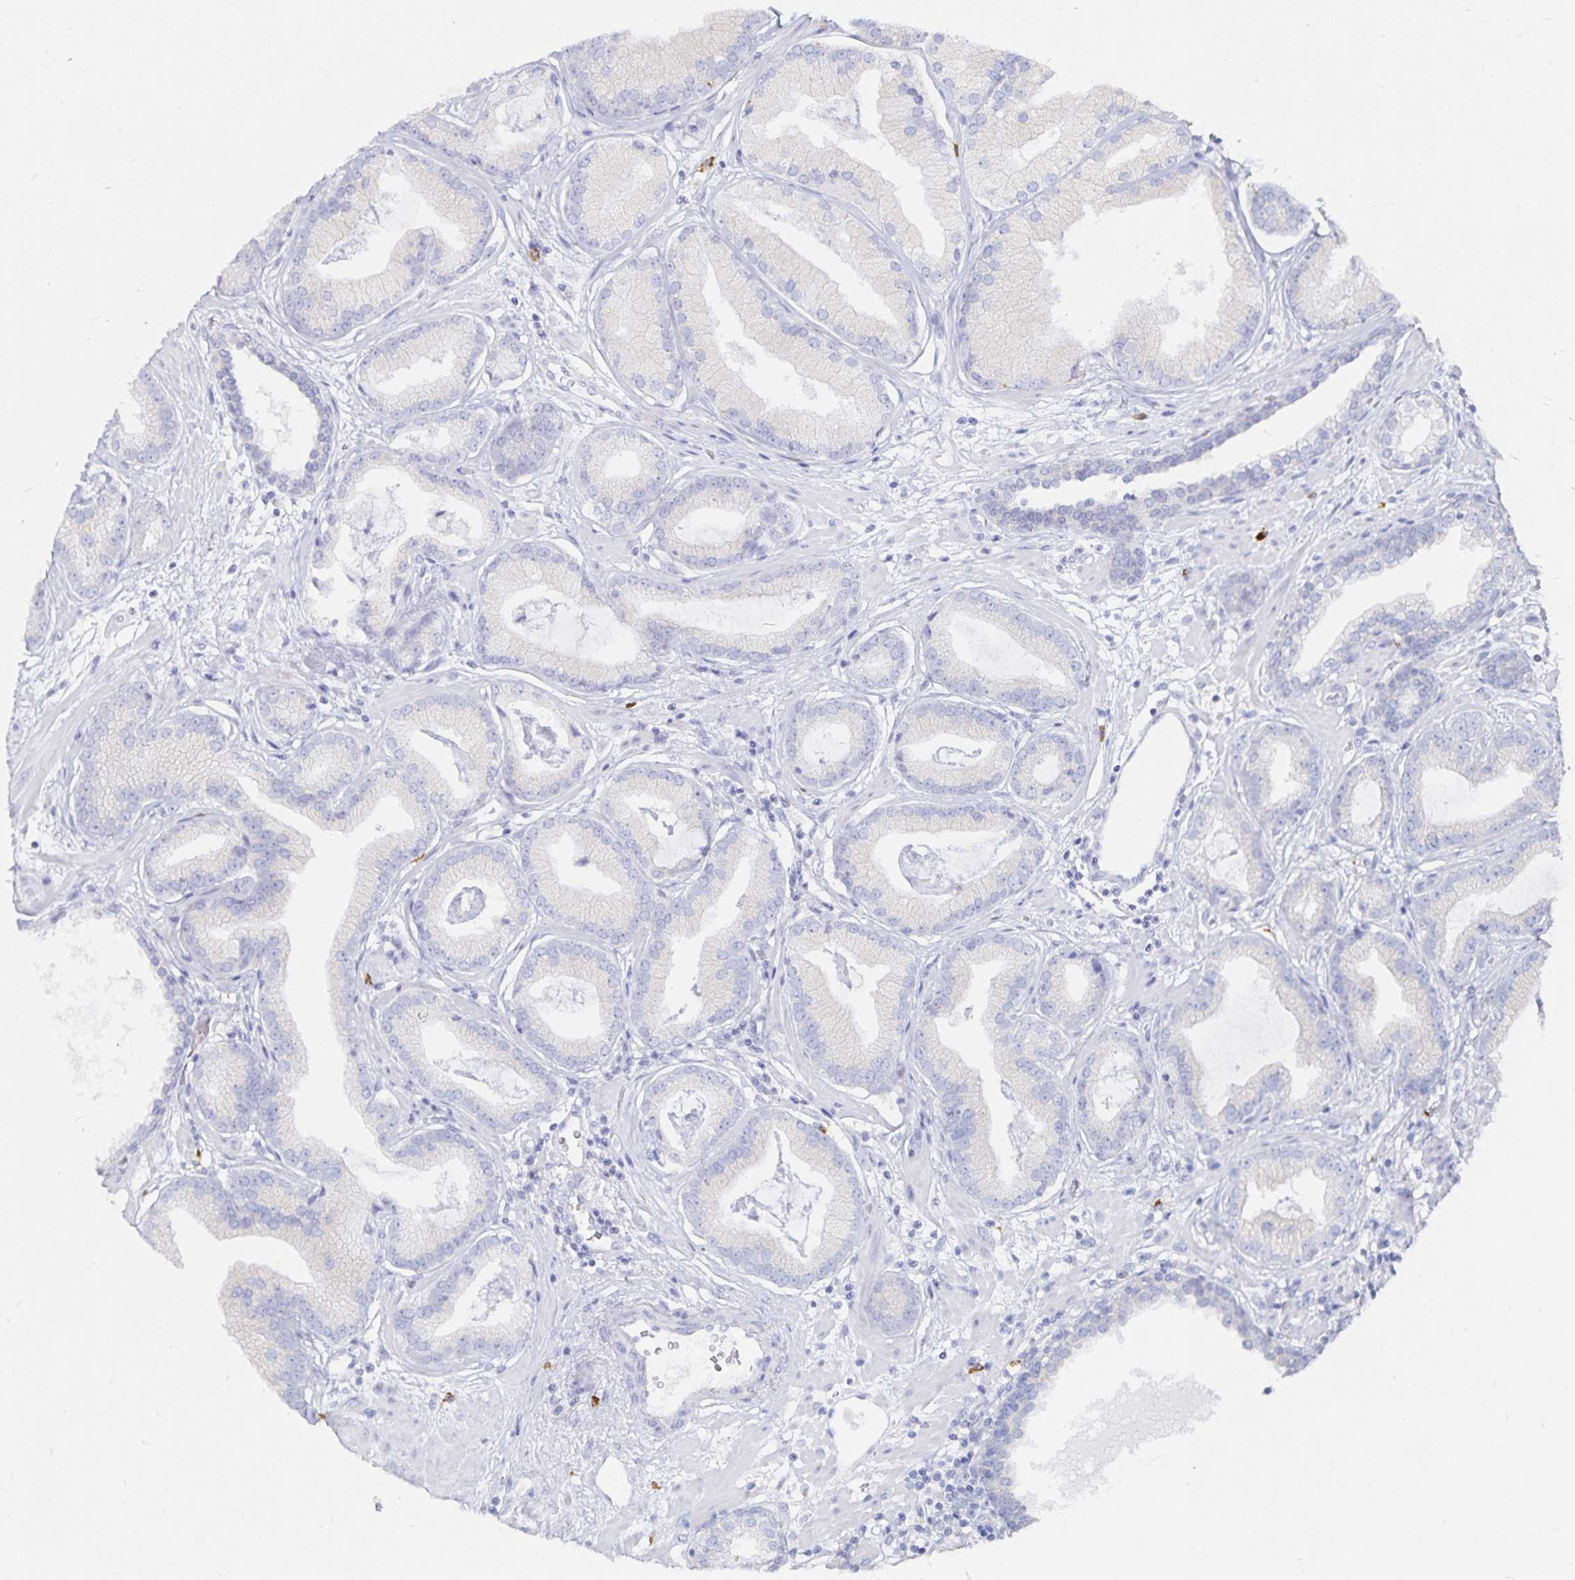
{"staining": {"intensity": "negative", "quantity": "none", "location": "none"}, "tissue": "prostate cancer", "cell_type": "Tumor cells", "image_type": "cancer", "snomed": [{"axis": "morphology", "description": "Adenocarcinoma, Low grade"}, {"axis": "topography", "description": "Prostate"}], "caption": "Immunohistochemistry (IHC) image of human prostate low-grade adenocarcinoma stained for a protein (brown), which displays no staining in tumor cells.", "gene": "TNIP1", "patient": {"sex": "male", "age": 62}}